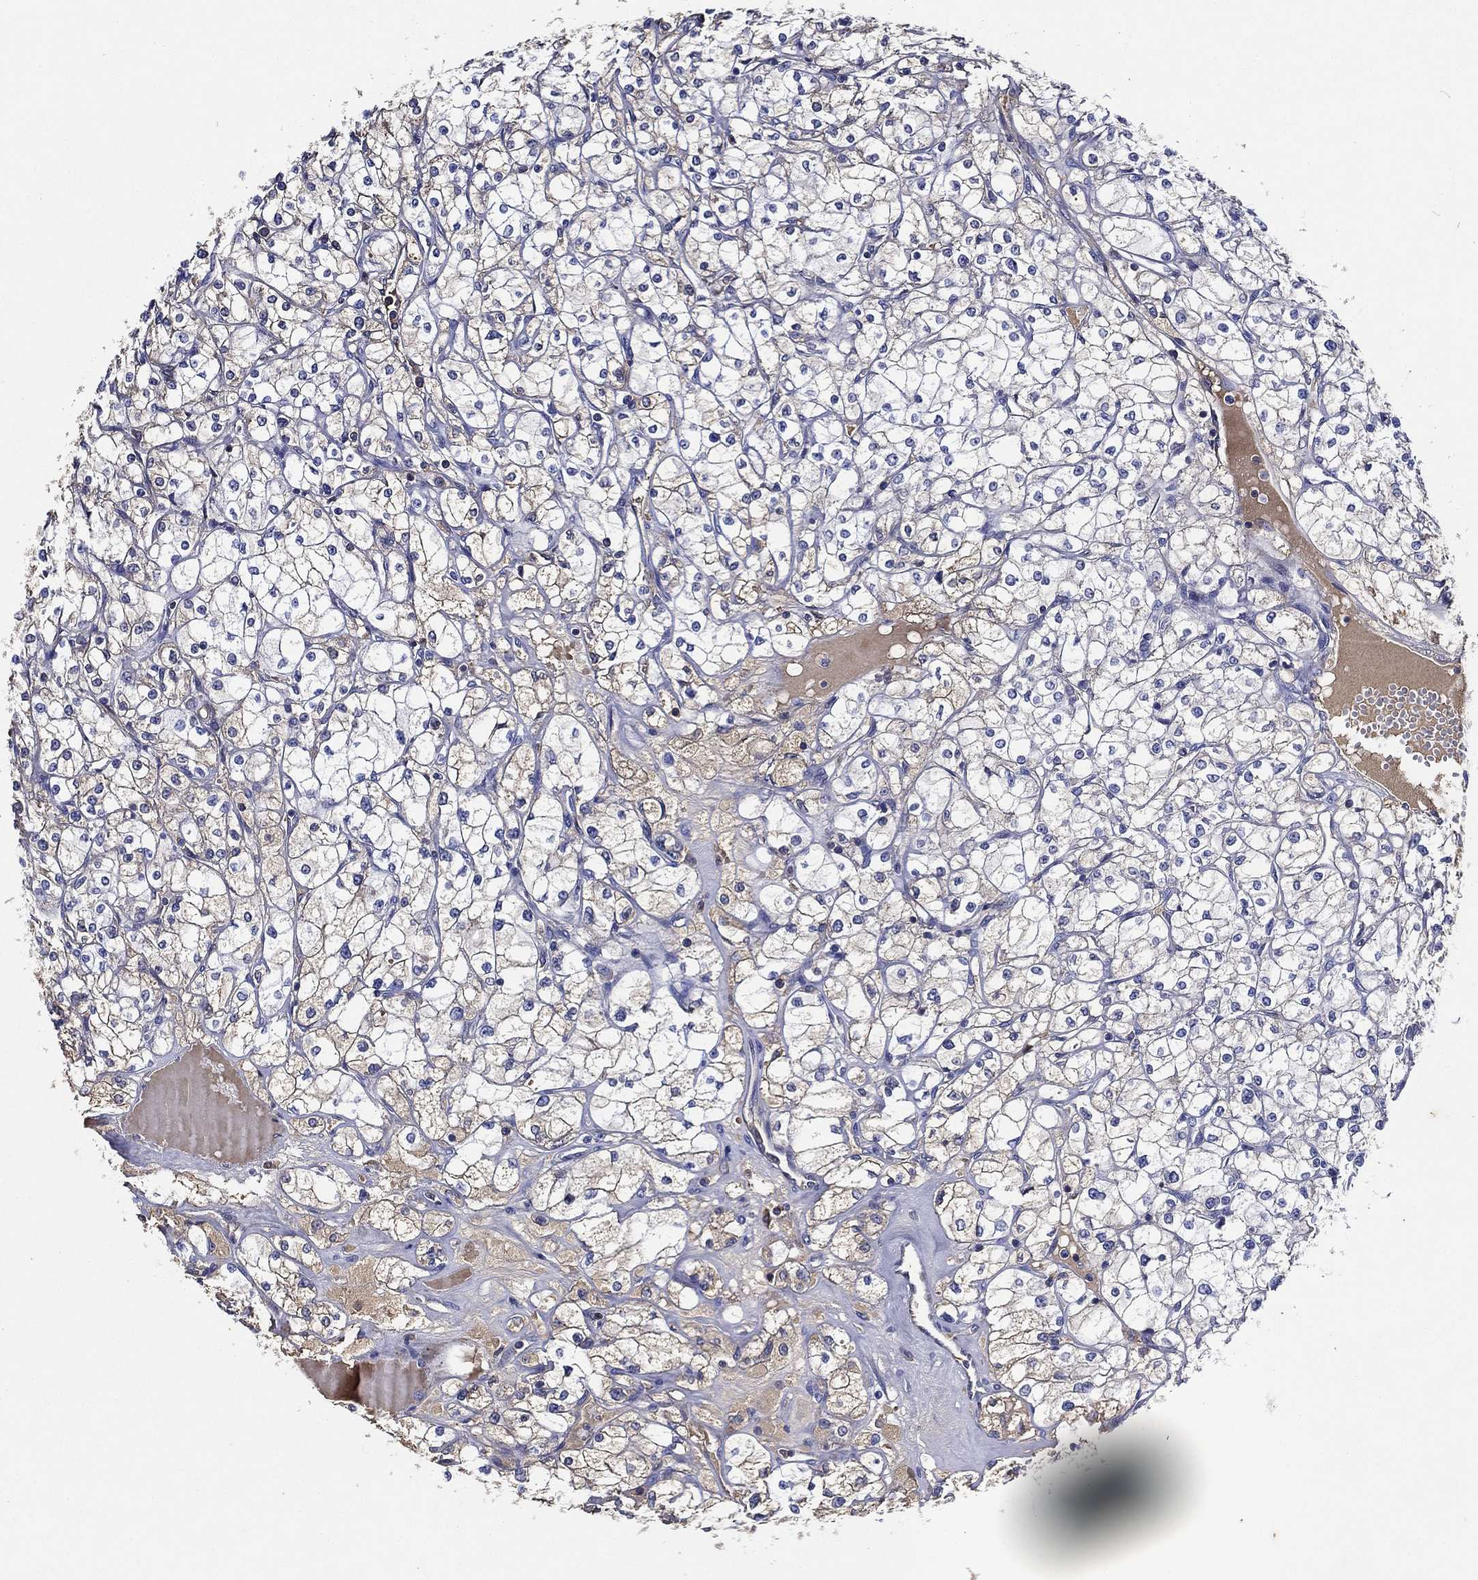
{"staining": {"intensity": "weak", "quantity": "<25%", "location": "cytoplasmic/membranous"}, "tissue": "renal cancer", "cell_type": "Tumor cells", "image_type": "cancer", "snomed": [{"axis": "morphology", "description": "Adenocarcinoma, NOS"}, {"axis": "topography", "description": "Kidney"}], "caption": "Human renal adenocarcinoma stained for a protein using immunohistochemistry exhibits no positivity in tumor cells.", "gene": "TMPRSS11D", "patient": {"sex": "male", "age": 67}}